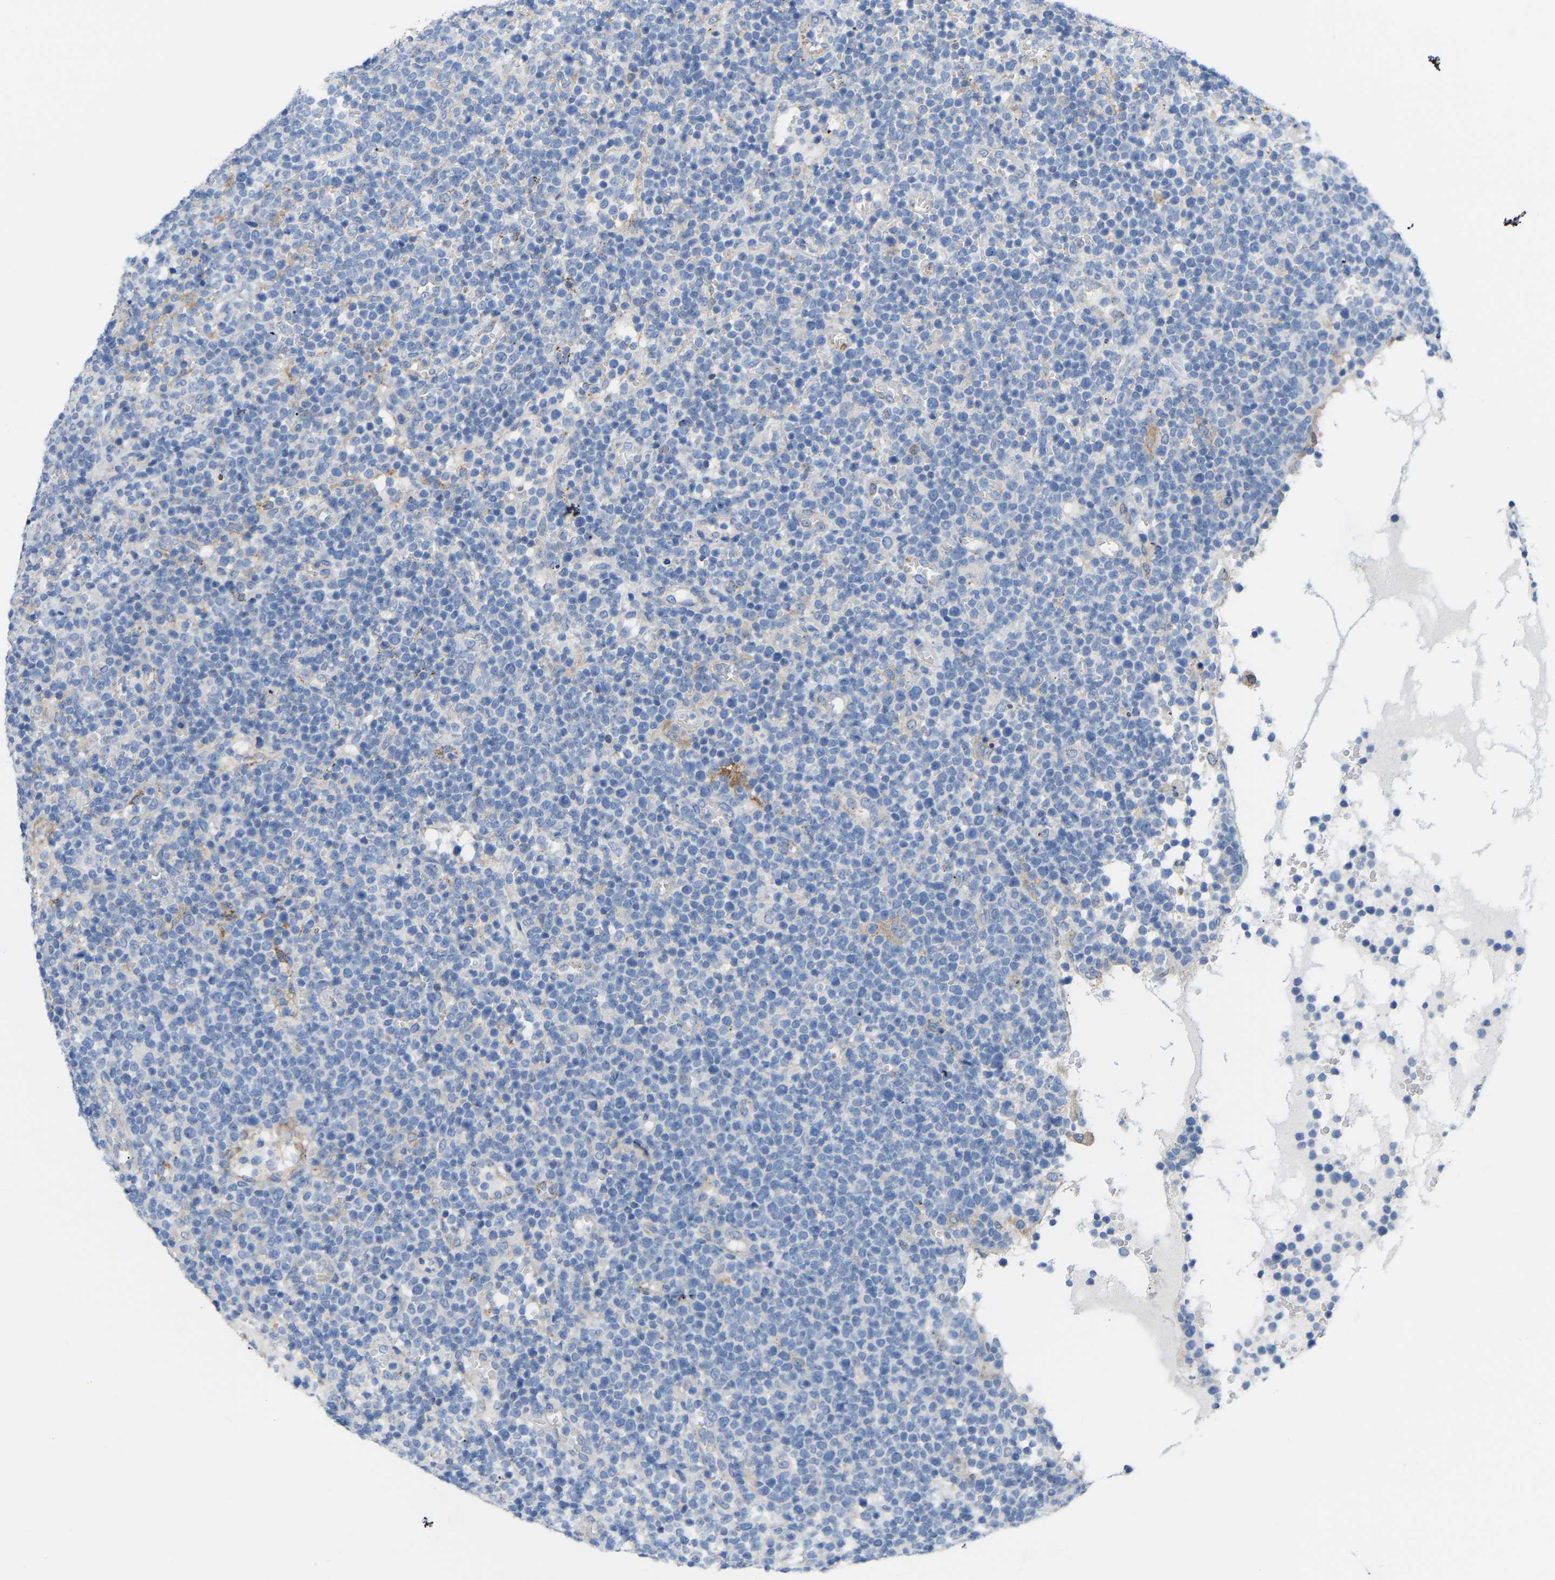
{"staining": {"intensity": "negative", "quantity": "none", "location": "none"}, "tissue": "lymphoma", "cell_type": "Tumor cells", "image_type": "cancer", "snomed": [{"axis": "morphology", "description": "Malignant lymphoma, non-Hodgkin's type, High grade"}, {"axis": "topography", "description": "Lymph node"}], "caption": "This is an immunohistochemistry image of malignant lymphoma, non-Hodgkin's type (high-grade). There is no positivity in tumor cells.", "gene": "ABTB2", "patient": {"sex": "male", "age": 61}}